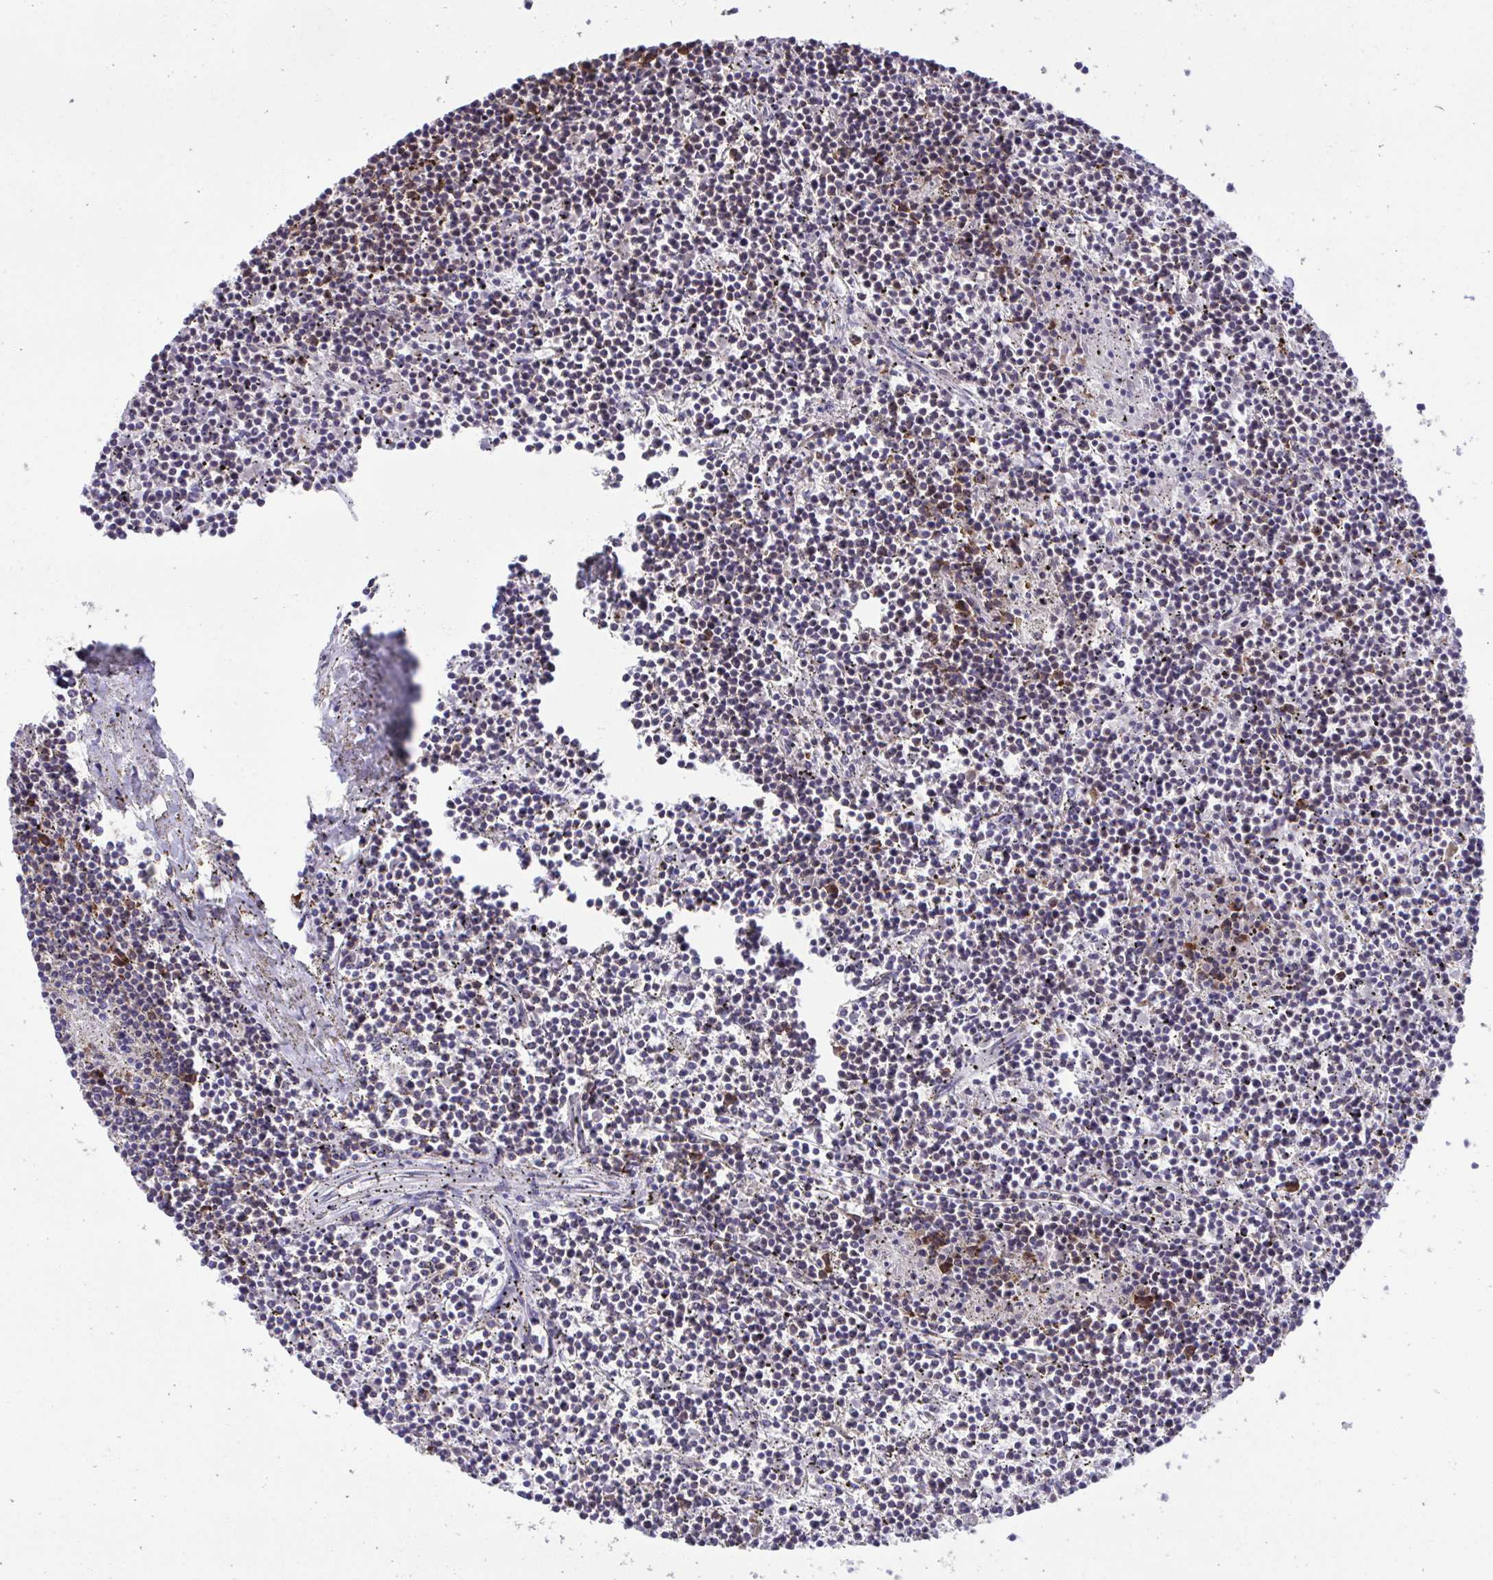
{"staining": {"intensity": "weak", "quantity": "25%-75%", "location": "cytoplasmic/membranous"}, "tissue": "lymphoma", "cell_type": "Tumor cells", "image_type": "cancer", "snomed": [{"axis": "morphology", "description": "Malignant lymphoma, non-Hodgkin's type, Low grade"}, {"axis": "topography", "description": "Spleen"}], "caption": "Tumor cells reveal low levels of weak cytoplasmic/membranous staining in about 25%-75% of cells in lymphoma.", "gene": "RPS15", "patient": {"sex": "female", "age": 19}}